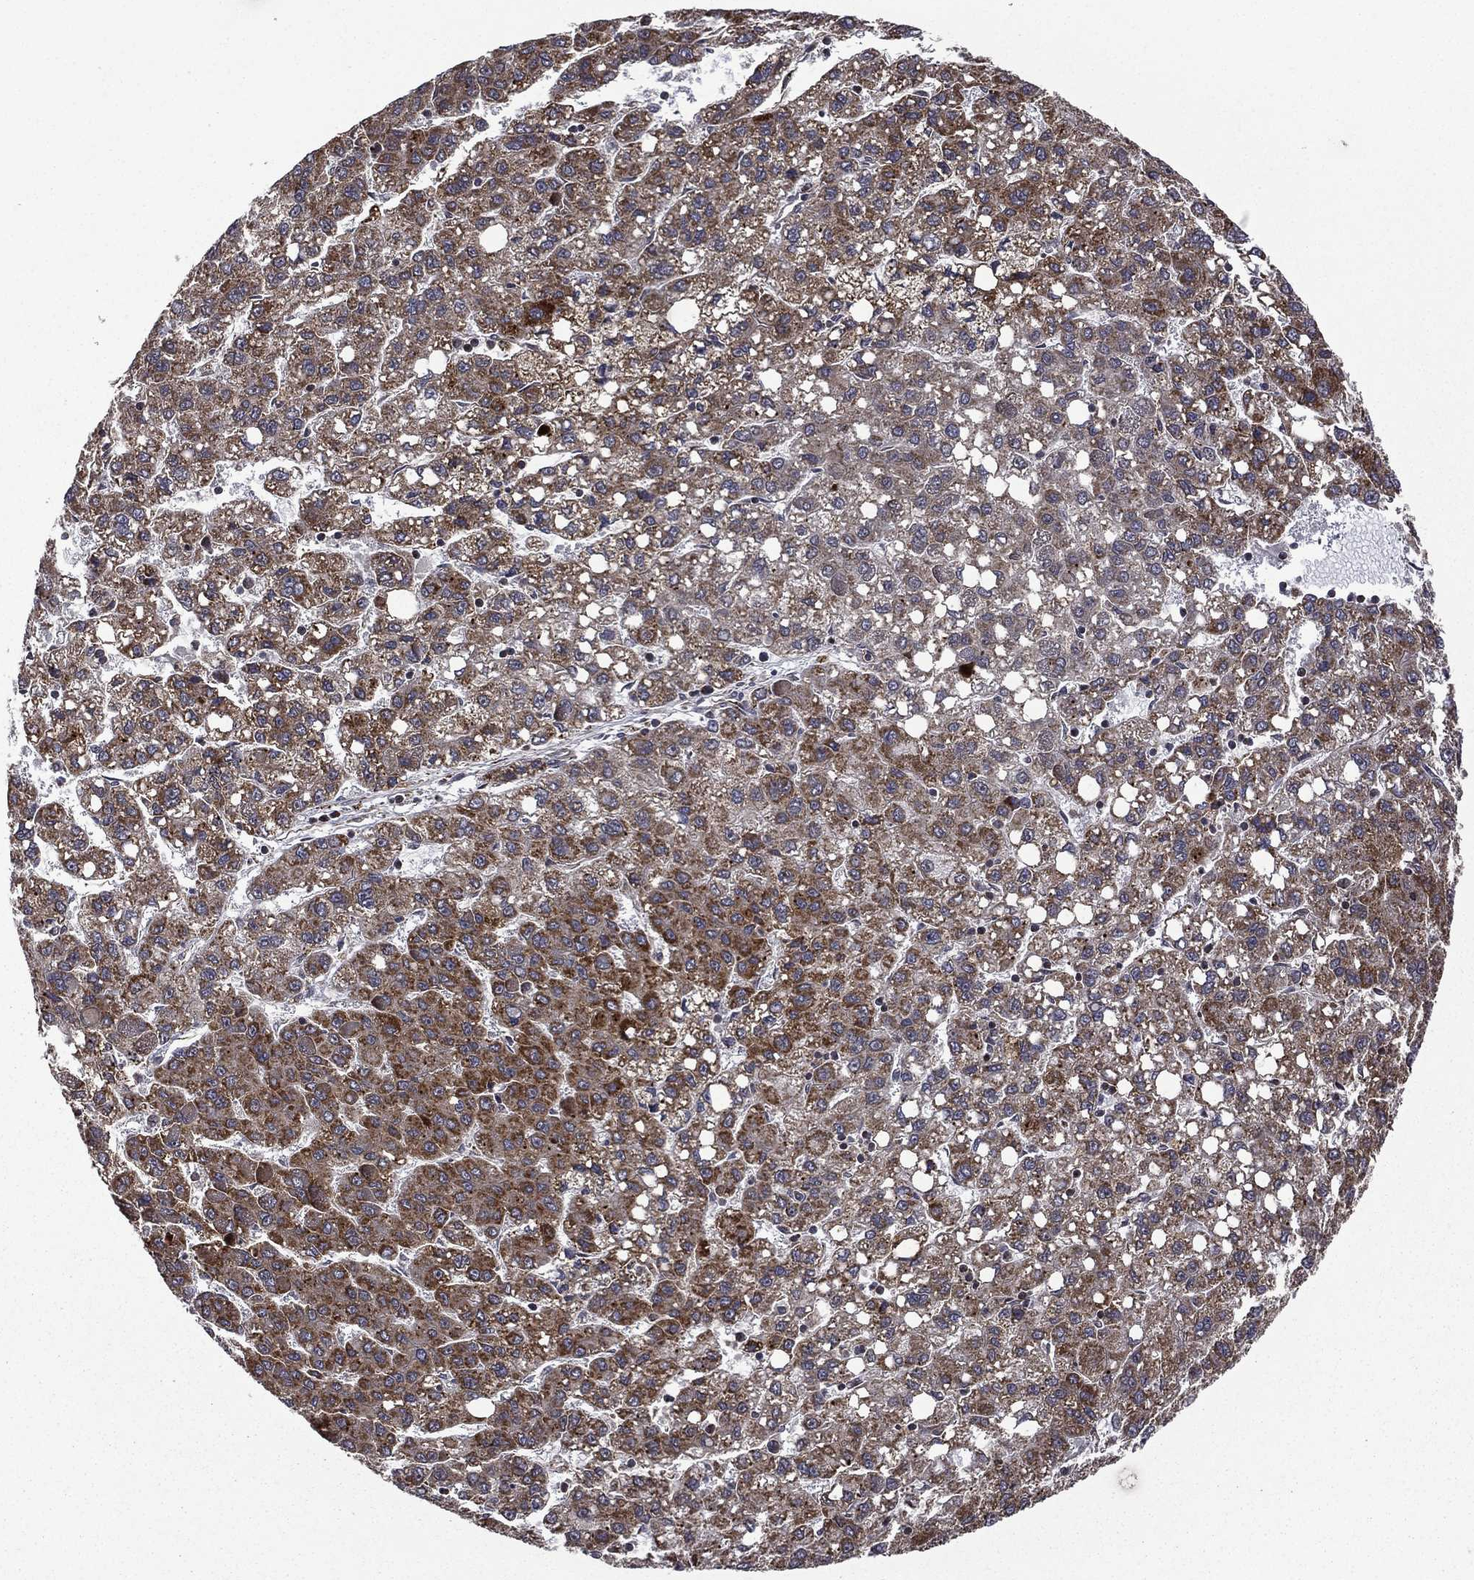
{"staining": {"intensity": "strong", "quantity": "<25%", "location": "cytoplasmic/membranous"}, "tissue": "liver cancer", "cell_type": "Tumor cells", "image_type": "cancer", "snomed": [{"axis": "morphology", "description": "Carcinoma, Hepatocellular, NOS"}, {"axis": "topography", "description": "Liver"}], "caption": "Strong cytoplasmic/membranous positivity for a protein is appreciated in about <25% of tumor cells of liver hepatocellular carcinoma using IHC.", "gene": "GIMAP6", "patient": {"sex": "female", "age": 82}}